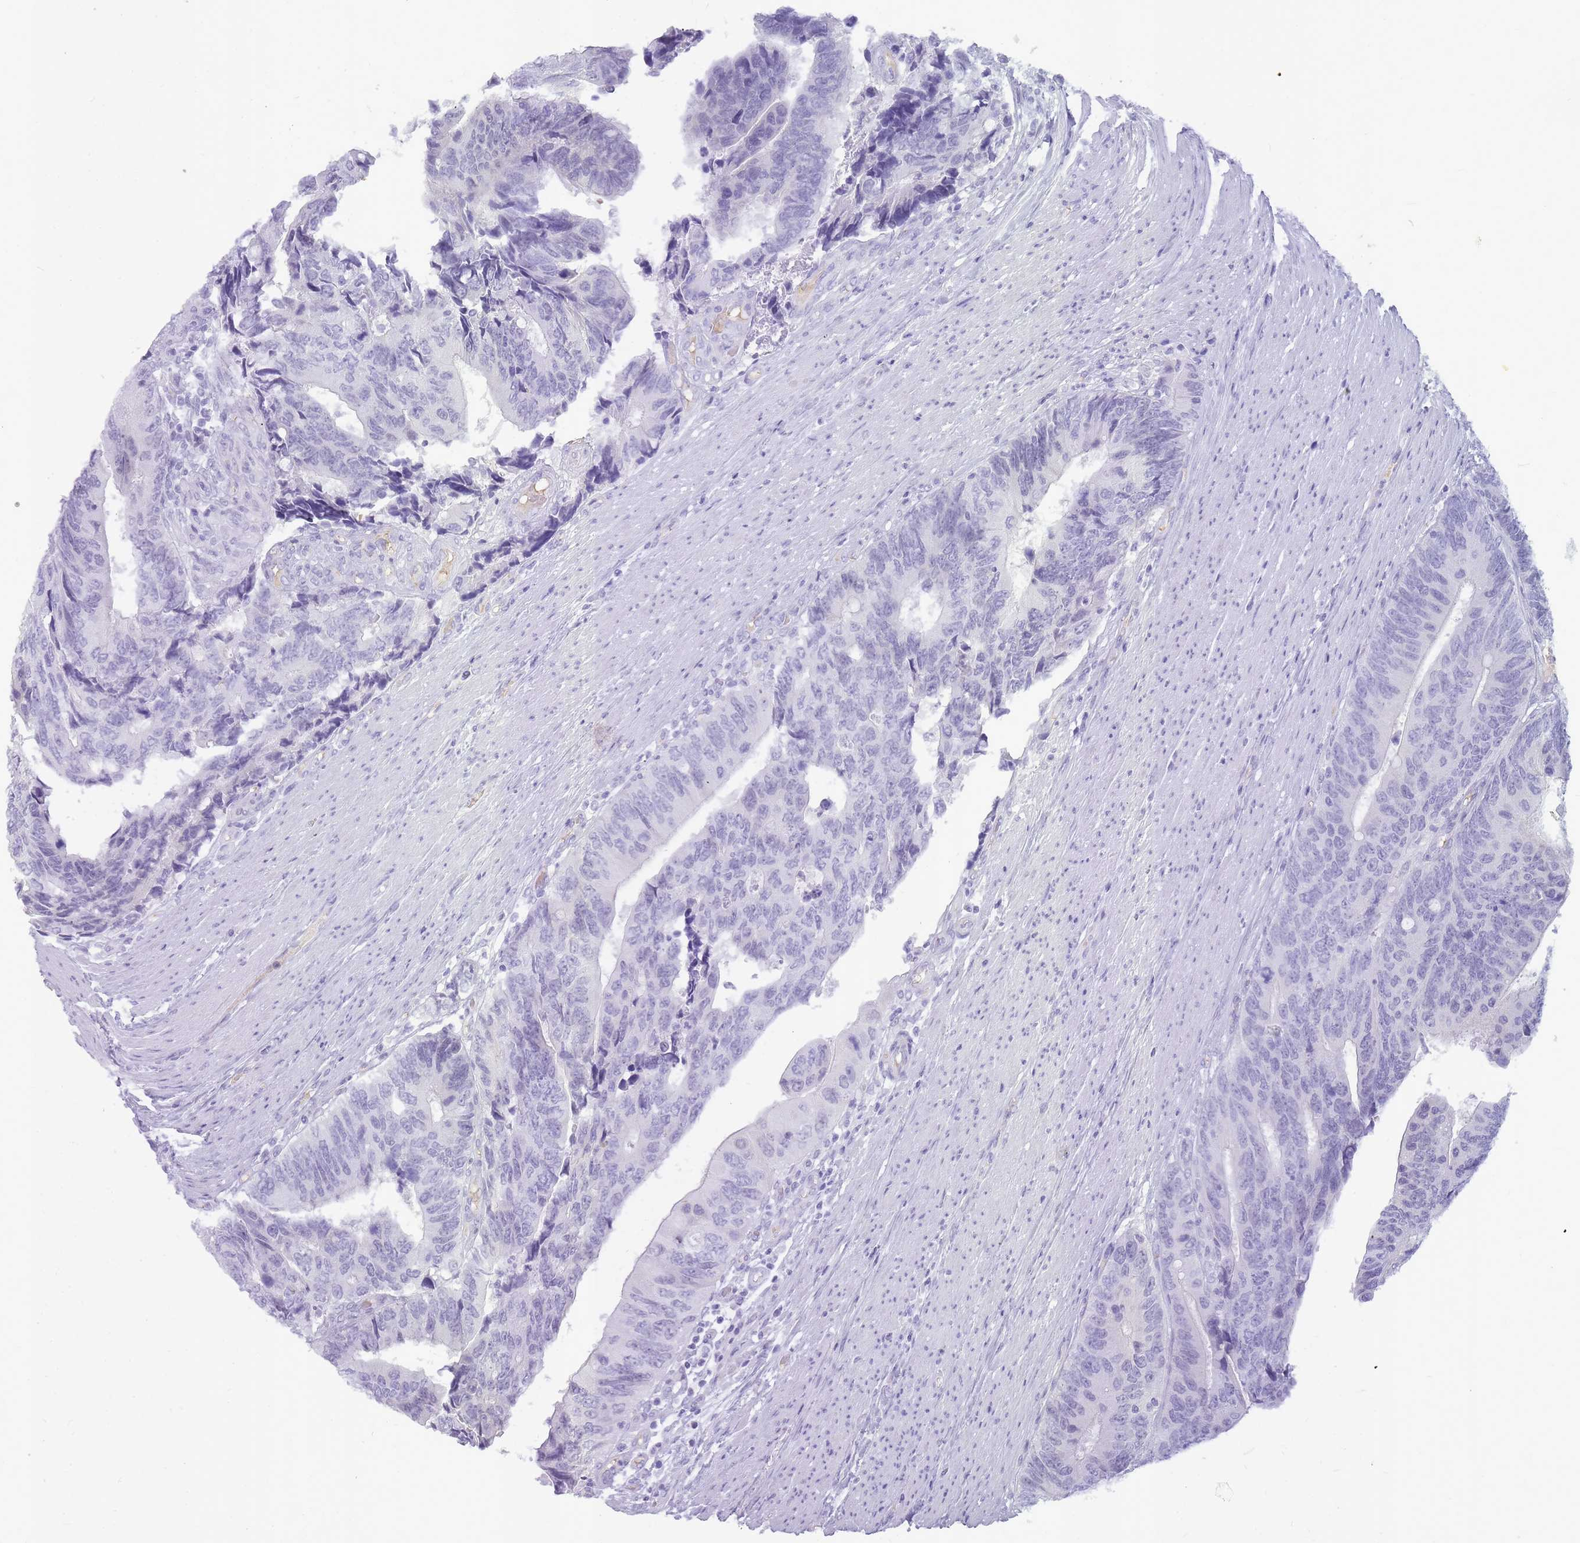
{"staining": {"intensity": "negative", "quantity": "none", "location": "none"}, "tissue": "colorectal cancer", "cell_type": "Tumor cells", "image_type": "cancer", "snomed": [{"axis": "morphology", "description": "Adenocarcinoma, NOS"}, {"axis": "topography", "description": "Colon"}], "caption": "Tumor cells are negative for brown protein staining in adenocarcinoma (colorectal). Brightfield microscopy of immunohistochemistry stained with DAB (brown) and hematoxylin (blue), captured at high magnification.", "gene": "INS", "patient": {"sex": "male", "age": 87}}